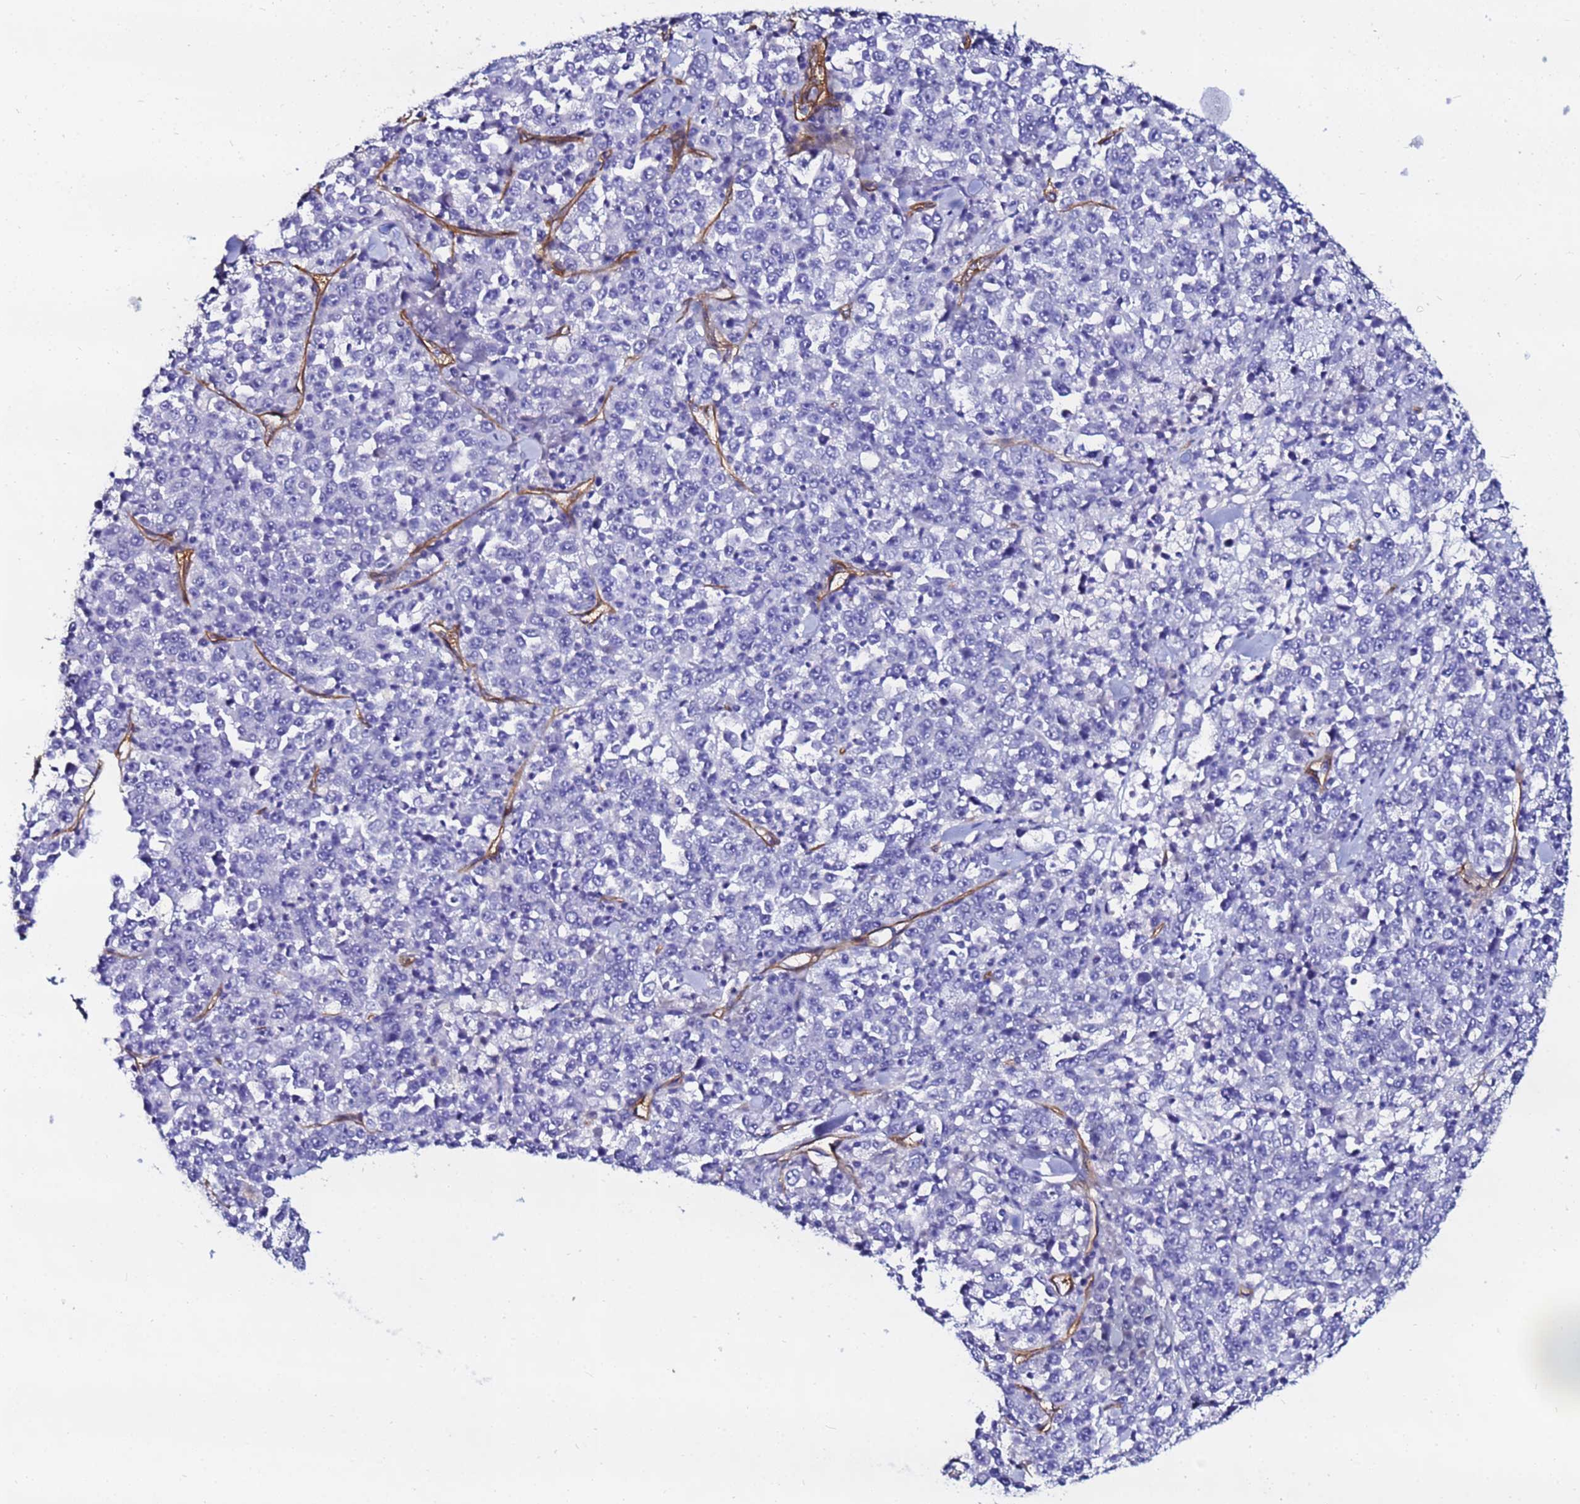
{"staining": {"intensity": "negative", "quantity": "none", "location": "none"}, "tissue": "stomach cancer", "cell_type": "Tumor cells", "image_type": "cancer", "snomed": [{"axis": "morphology", "description": "Normal tissue, NOS"}, {"axis": "morphology", "description": "Adenocarcinoma, NOS"}, {"axis": "topography", "description": "Stomach, upper"}, {"axis": "topography", "description": "Stomach"}], "caption": "Stomach cancer (adenocarcinoma) was stained to show a protein in brown. There is no significant positivity in tumor cells.", "gene": "DEFB104A", "patient": {"sex": "male", "age": 59}}